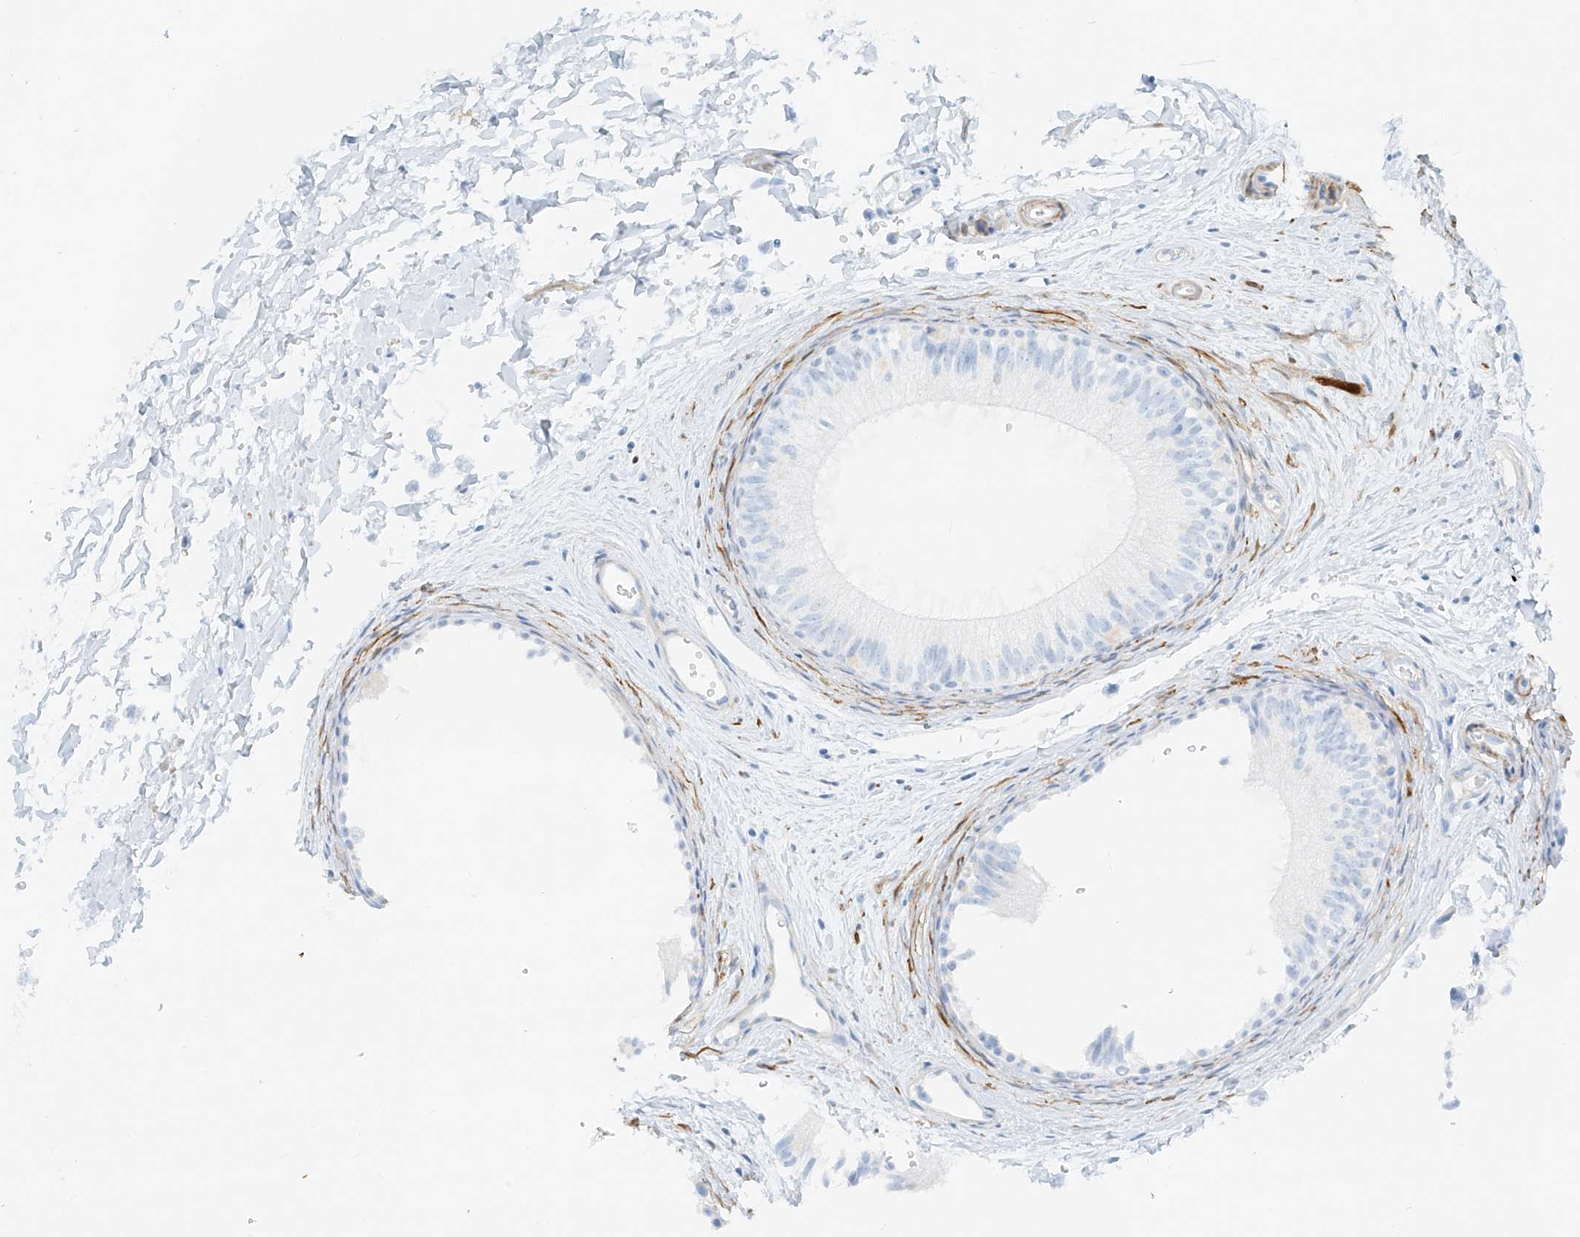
{"staining": {"intensity": "negative", "quantity": "none", "location": "none"}, "tissue": "epididymis", "cell_type": "Glandular cells", "image_type": "normal", "snomed": [{"axis": "morphology", "description": "Normal tissue, NOS"}, {"axis": "topography", "description": "Epididymis"}], "caption": "An image of human epididymis is negative for staining in glandular cells. The staining is performed using DAB brown chromogen with nuclei counter-stained in using hematoxylin.", "gene": "SMCP", "patient": {"sex": "male", "age": 34}}